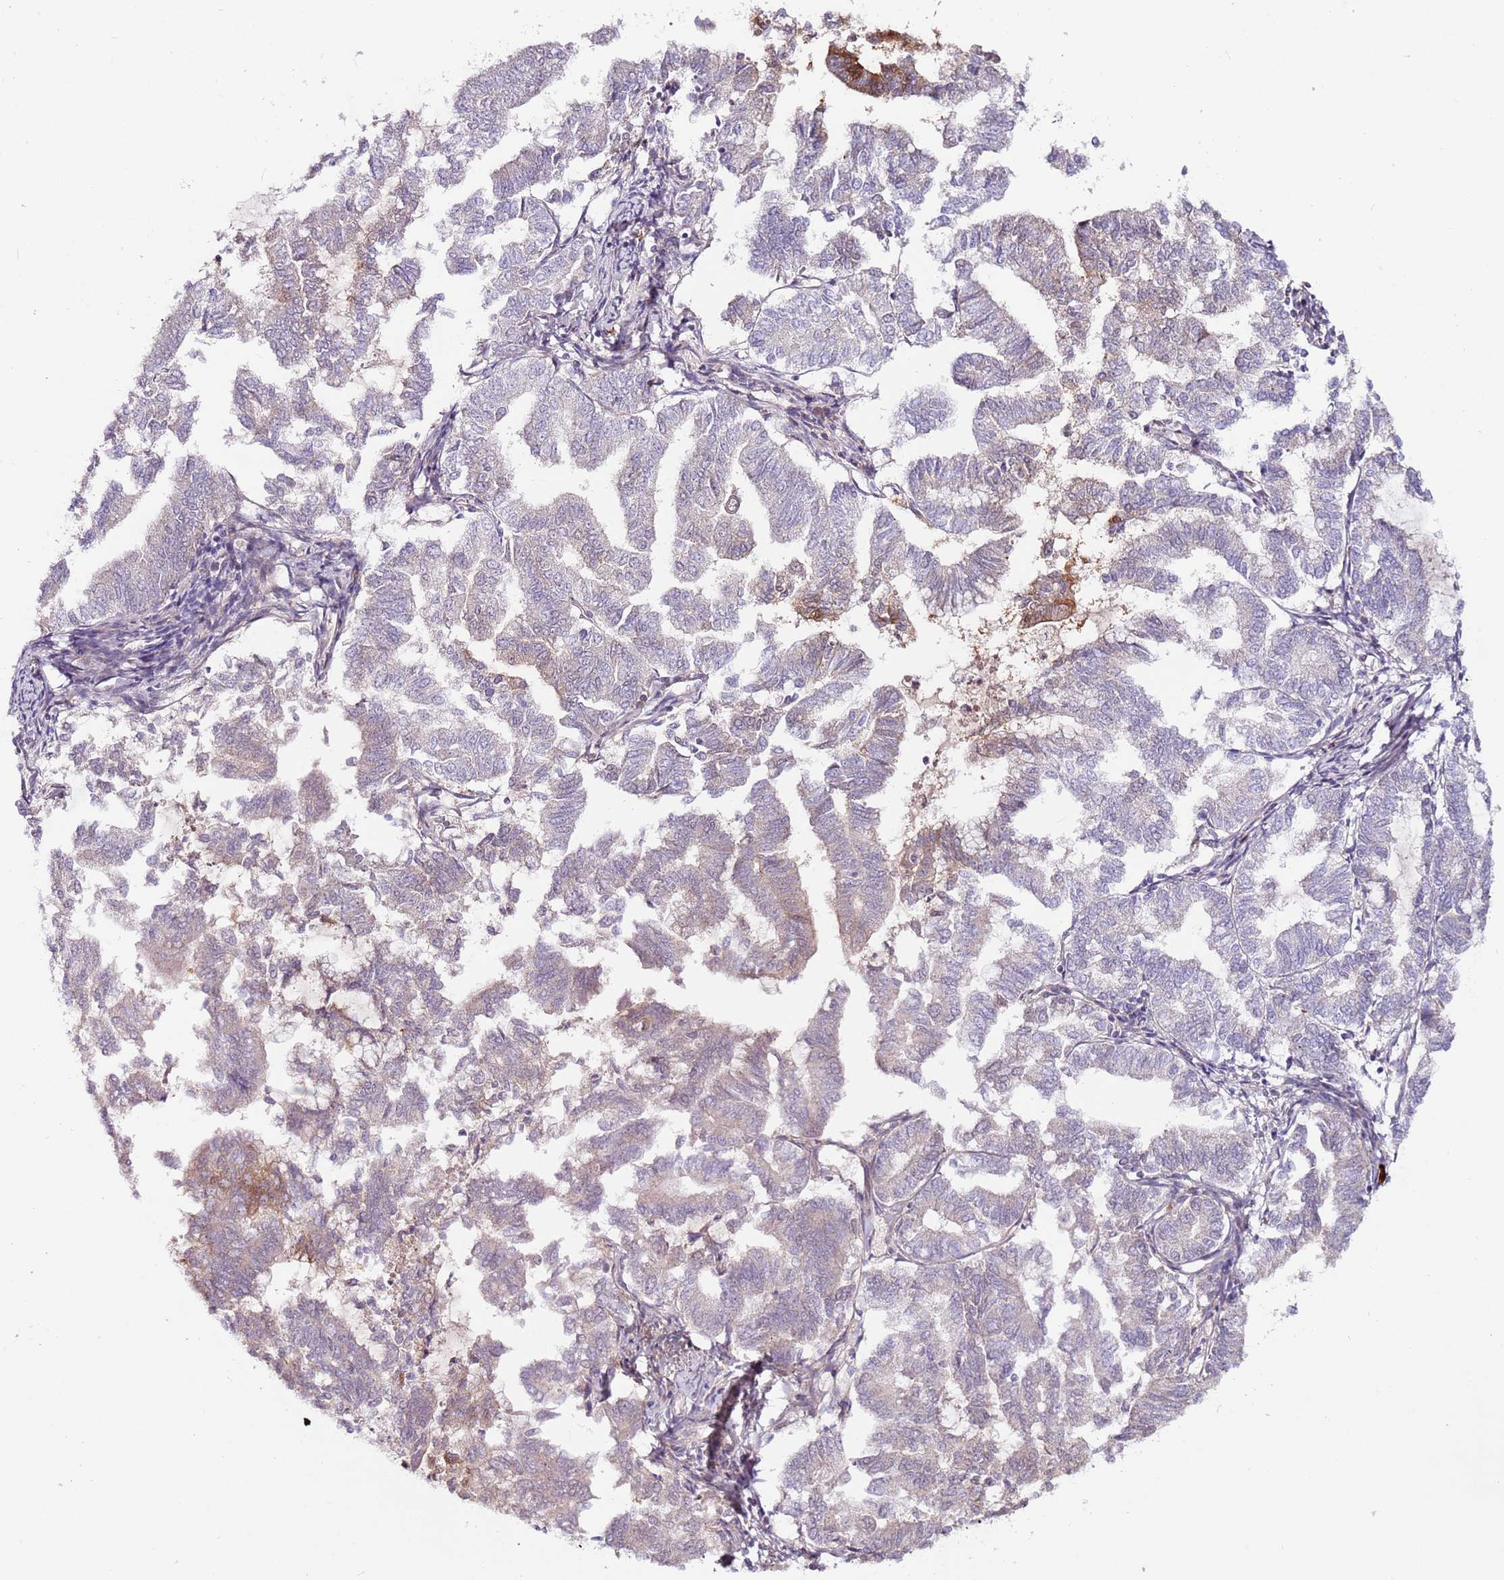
{"staining": {"intensity": "moderate", "quantity": "<25%", "location": "cytoplasmic/membranous"}, "tissue": "endometrial cancer", "cell_type": "Tumor cells", "image_type": "cancer", "snomed": [{"axis": "morphology", "description": "Adenocarcinoma, NOS"}, {"axis": "topography", "description": "Endometrium"}], "caption": "Endometrial cancer (adenocarcinoma) stained for a protein (brown) reveals moderate cytoplasmic/membranous positive staining in about <25% of tumor cells.", "gene": "MTG2", "patient": {"sex": "female", "age": 79}}